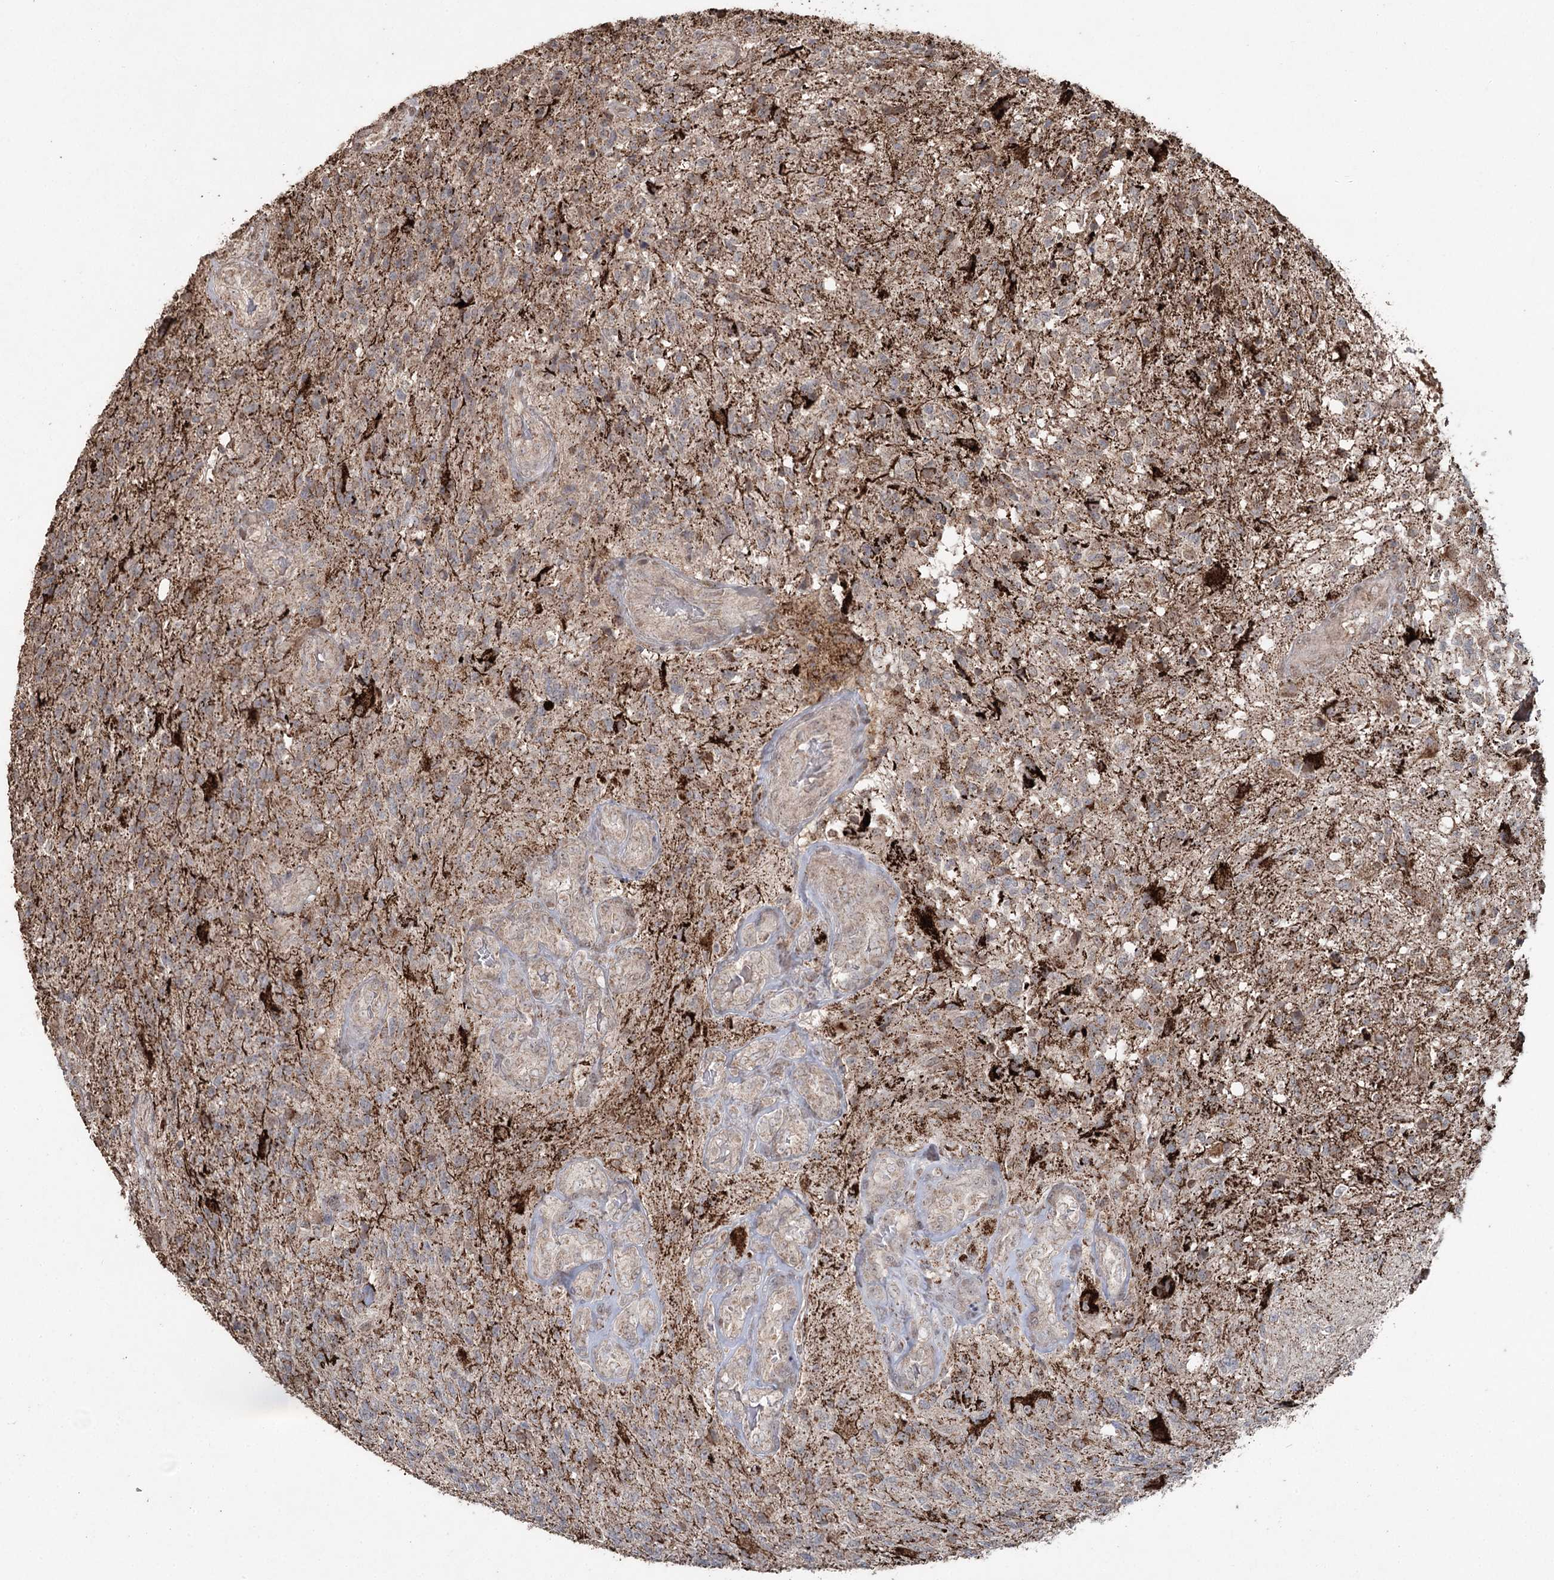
{"staining": {"intensity": "moderate", "quantity": "25%-75%", "location": "cytoplasmic/membranous"}, "tissue": "glioma", "cell_type": "Tumor cells", "image_type": "cancer", "snomed": [{"axis": "morphology", "description": "Glioma, malignant, High grade"}, {"axis": "topography", "description": "Brain"}], "caption": "A brown stain shows moderate cytoplasmic/membranous expression of a protein in glioma tumor cells. (Brightfield microscopy of DAB IHC at high magnification).", "gene": "SLF2", "patient": {"sex": "male", "age": 56}}